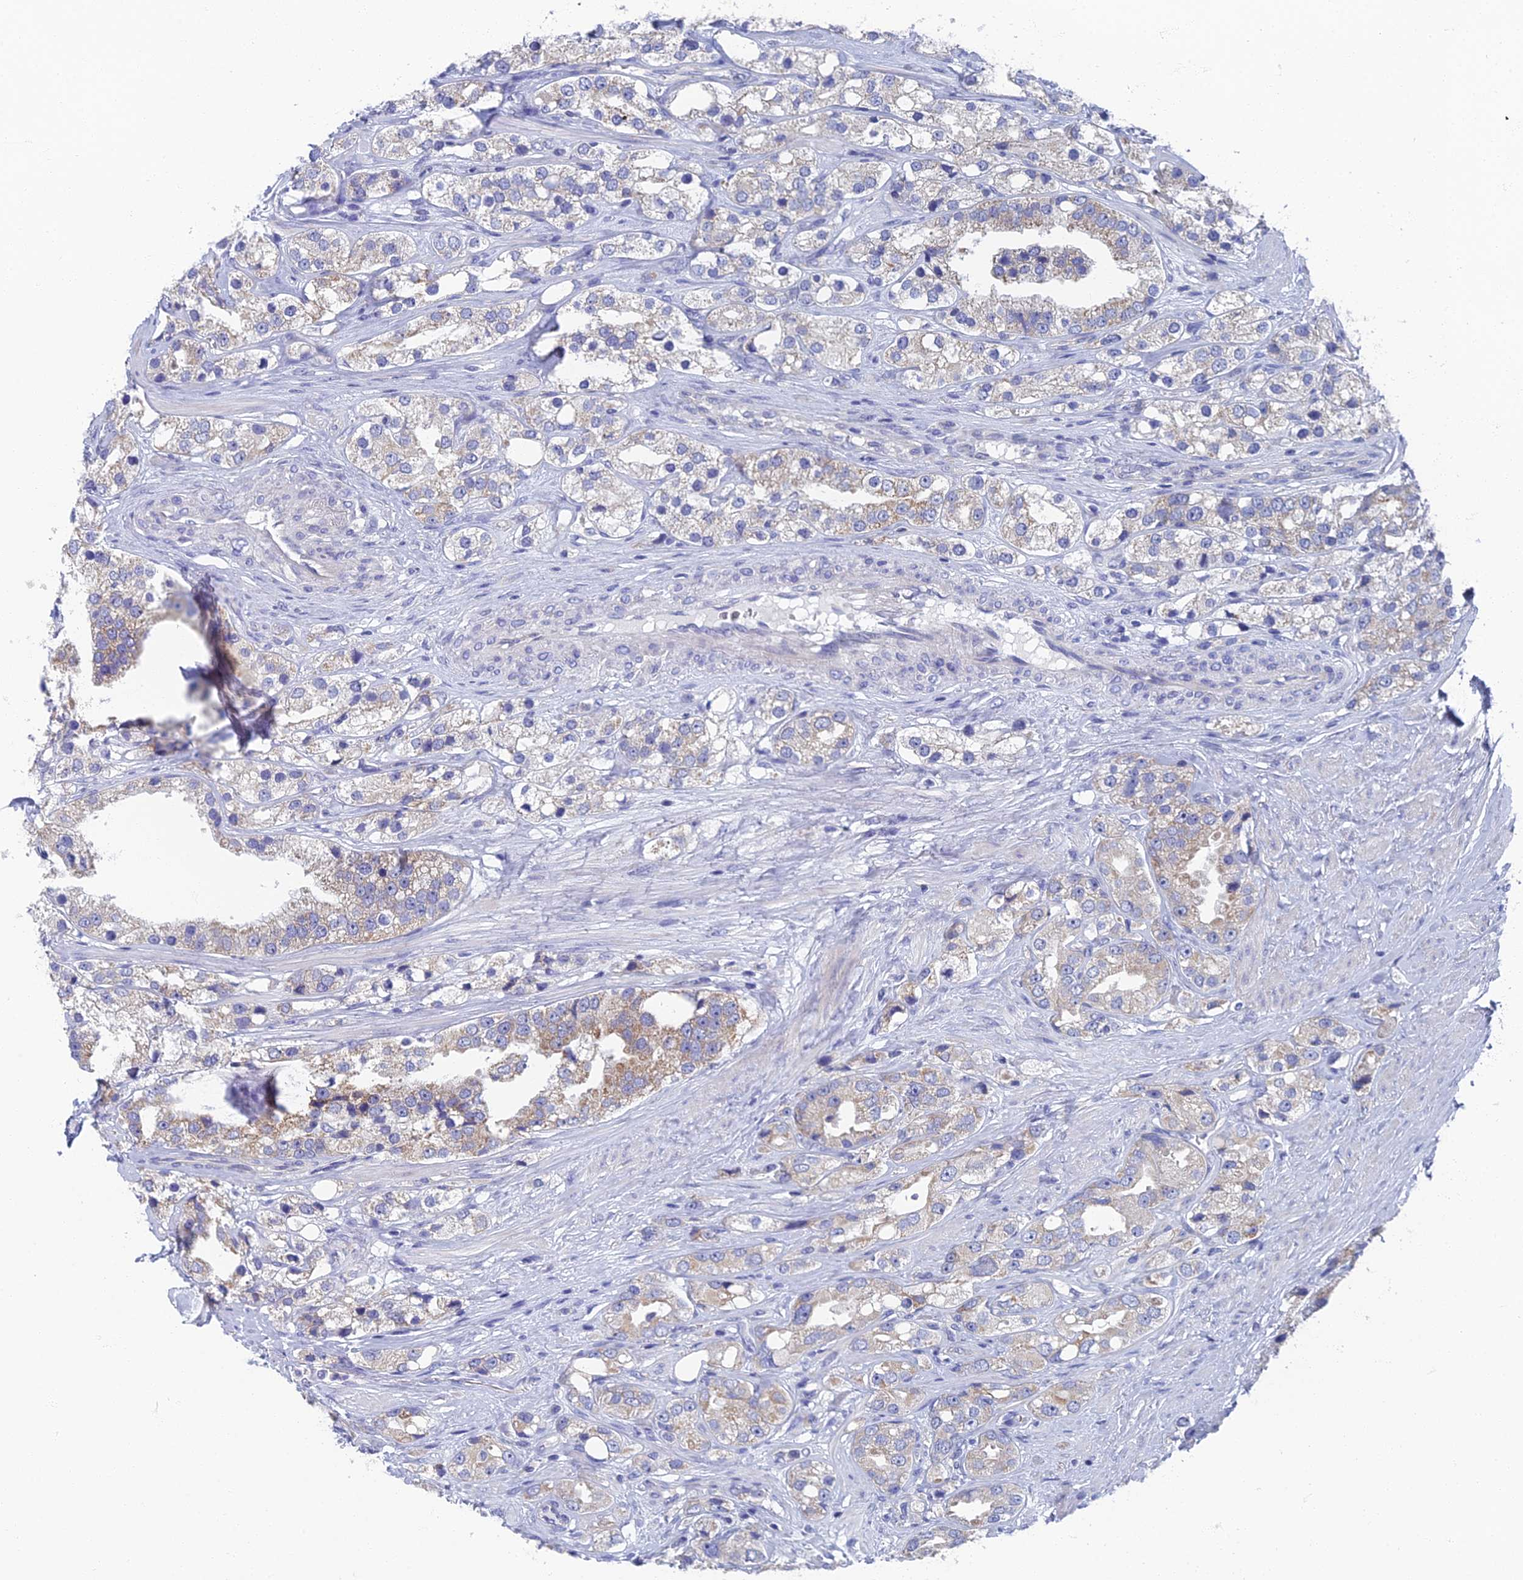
{"staining": {"intensity": "moderate", "quantity": "<25%", "location": "cytoplasmic/membranous"}, "tissue": "prostate cancer", "cell_type": "Tumor cells", "image_type": "cancer", "snomed": [{"axis": "morphology", "description": "Adenocarcinoma, NOS"}, {"axis": "topography", "description": "Prostate"}], "caption": "Brown immunohistochemical staining in prostate cancer displays moderate cytoplasmic/membranous expression in approximately <25% of tumor cells.", "gene": "SPIN4", "patient": {"sex": "male", "age": 79}}